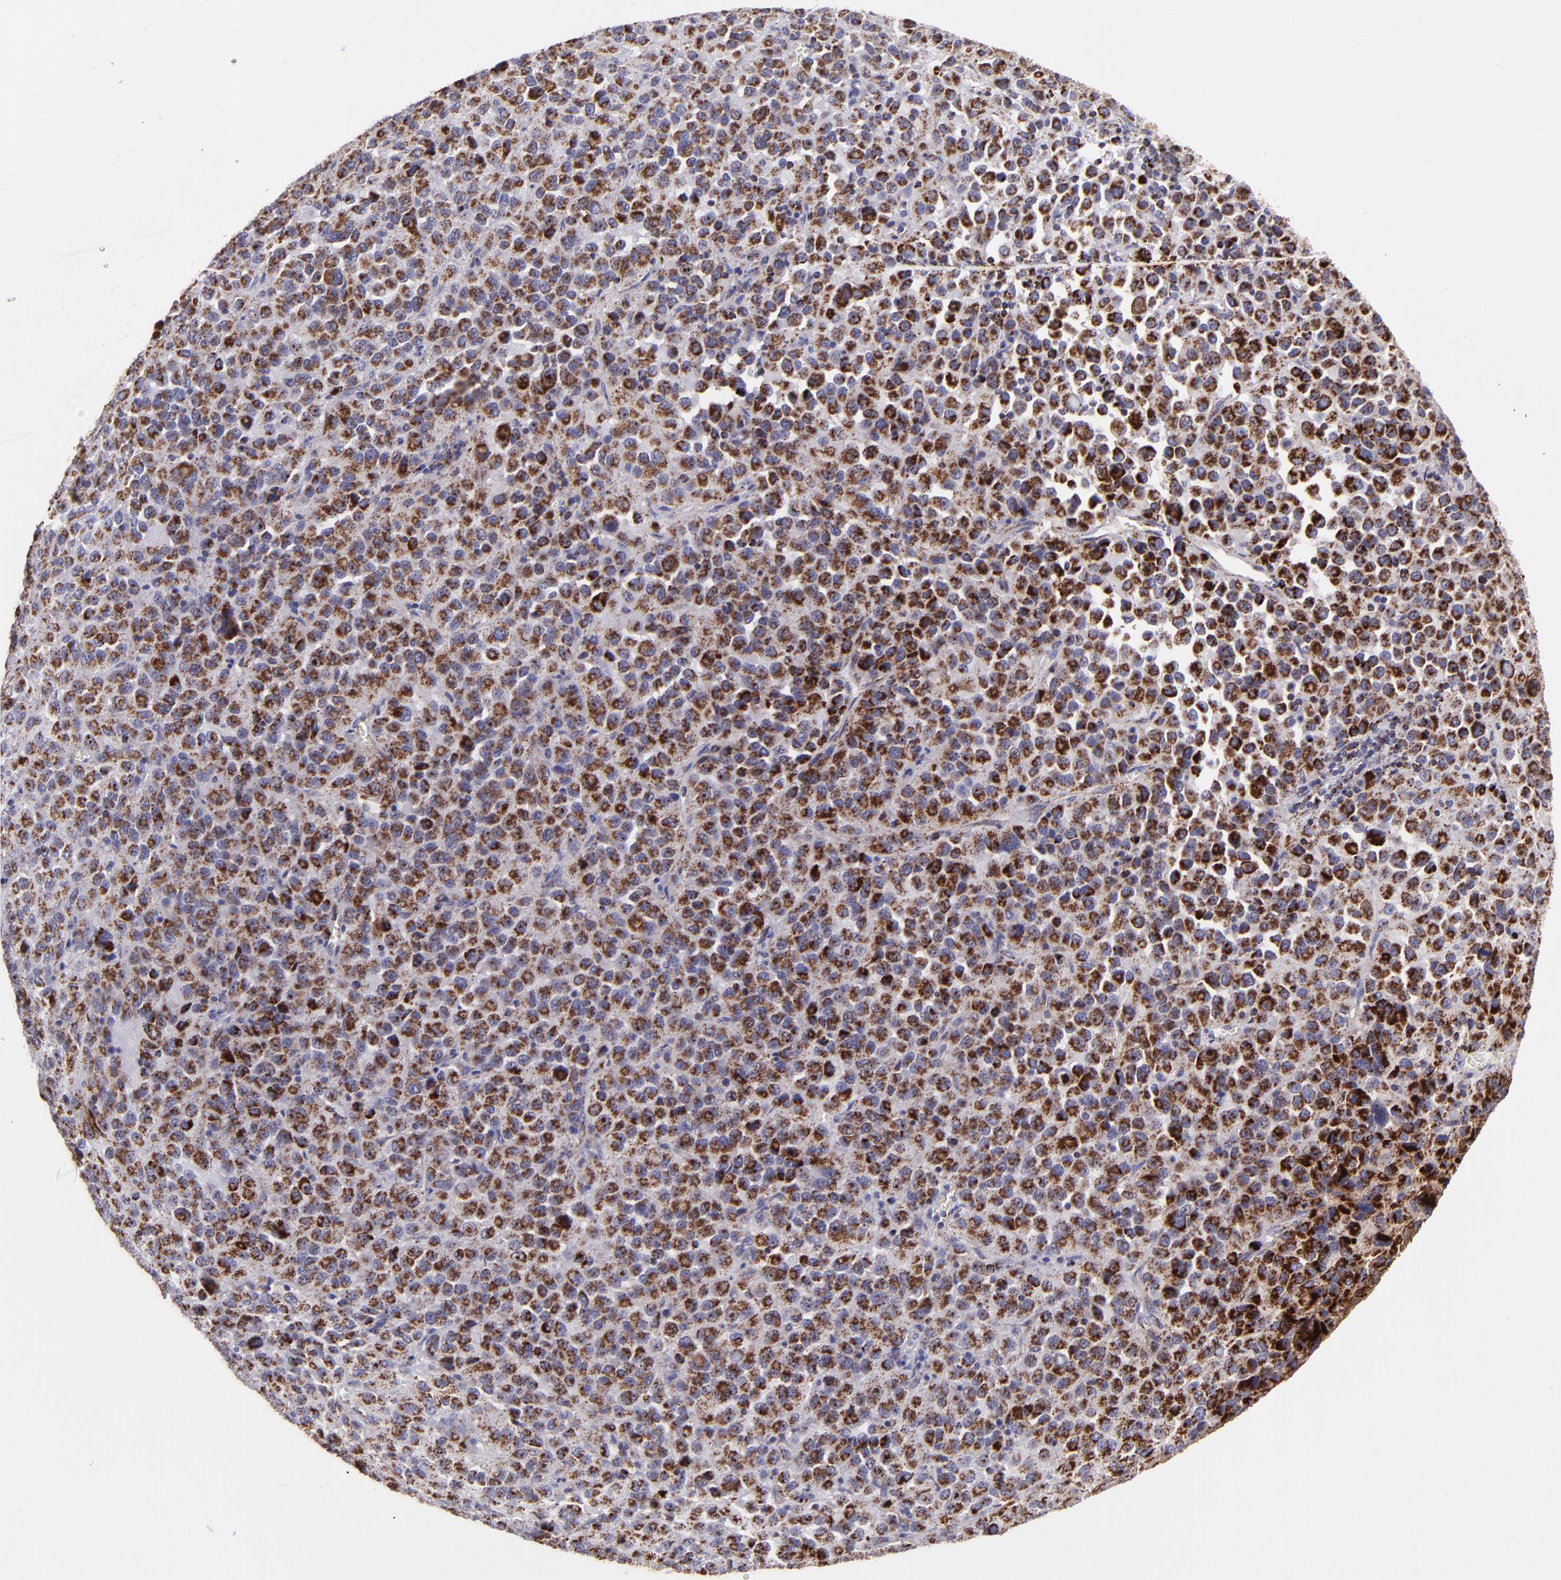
{"staining": {"intensity": "moderate", "quantity": ">75%", "location": "cytoplasmic/membranous"}, "tissue": "melanoma", "cell_type": "Tumor cells", "image_type": "cancer", "snomed": [{"axis": "morphology", "description": "Malignant melanoma, Metastatic site"}, {"axis": "topography", "description": "Lung"}], "caption": "An IHC photomicrograph of tumor tissue is shown. Protein staining in brown shows moderate cytoplasmic/membranous positivity in melanoma within tumor cells.", "gene": "HSPD1", "patient": {"sex": "male", "age": 64}}